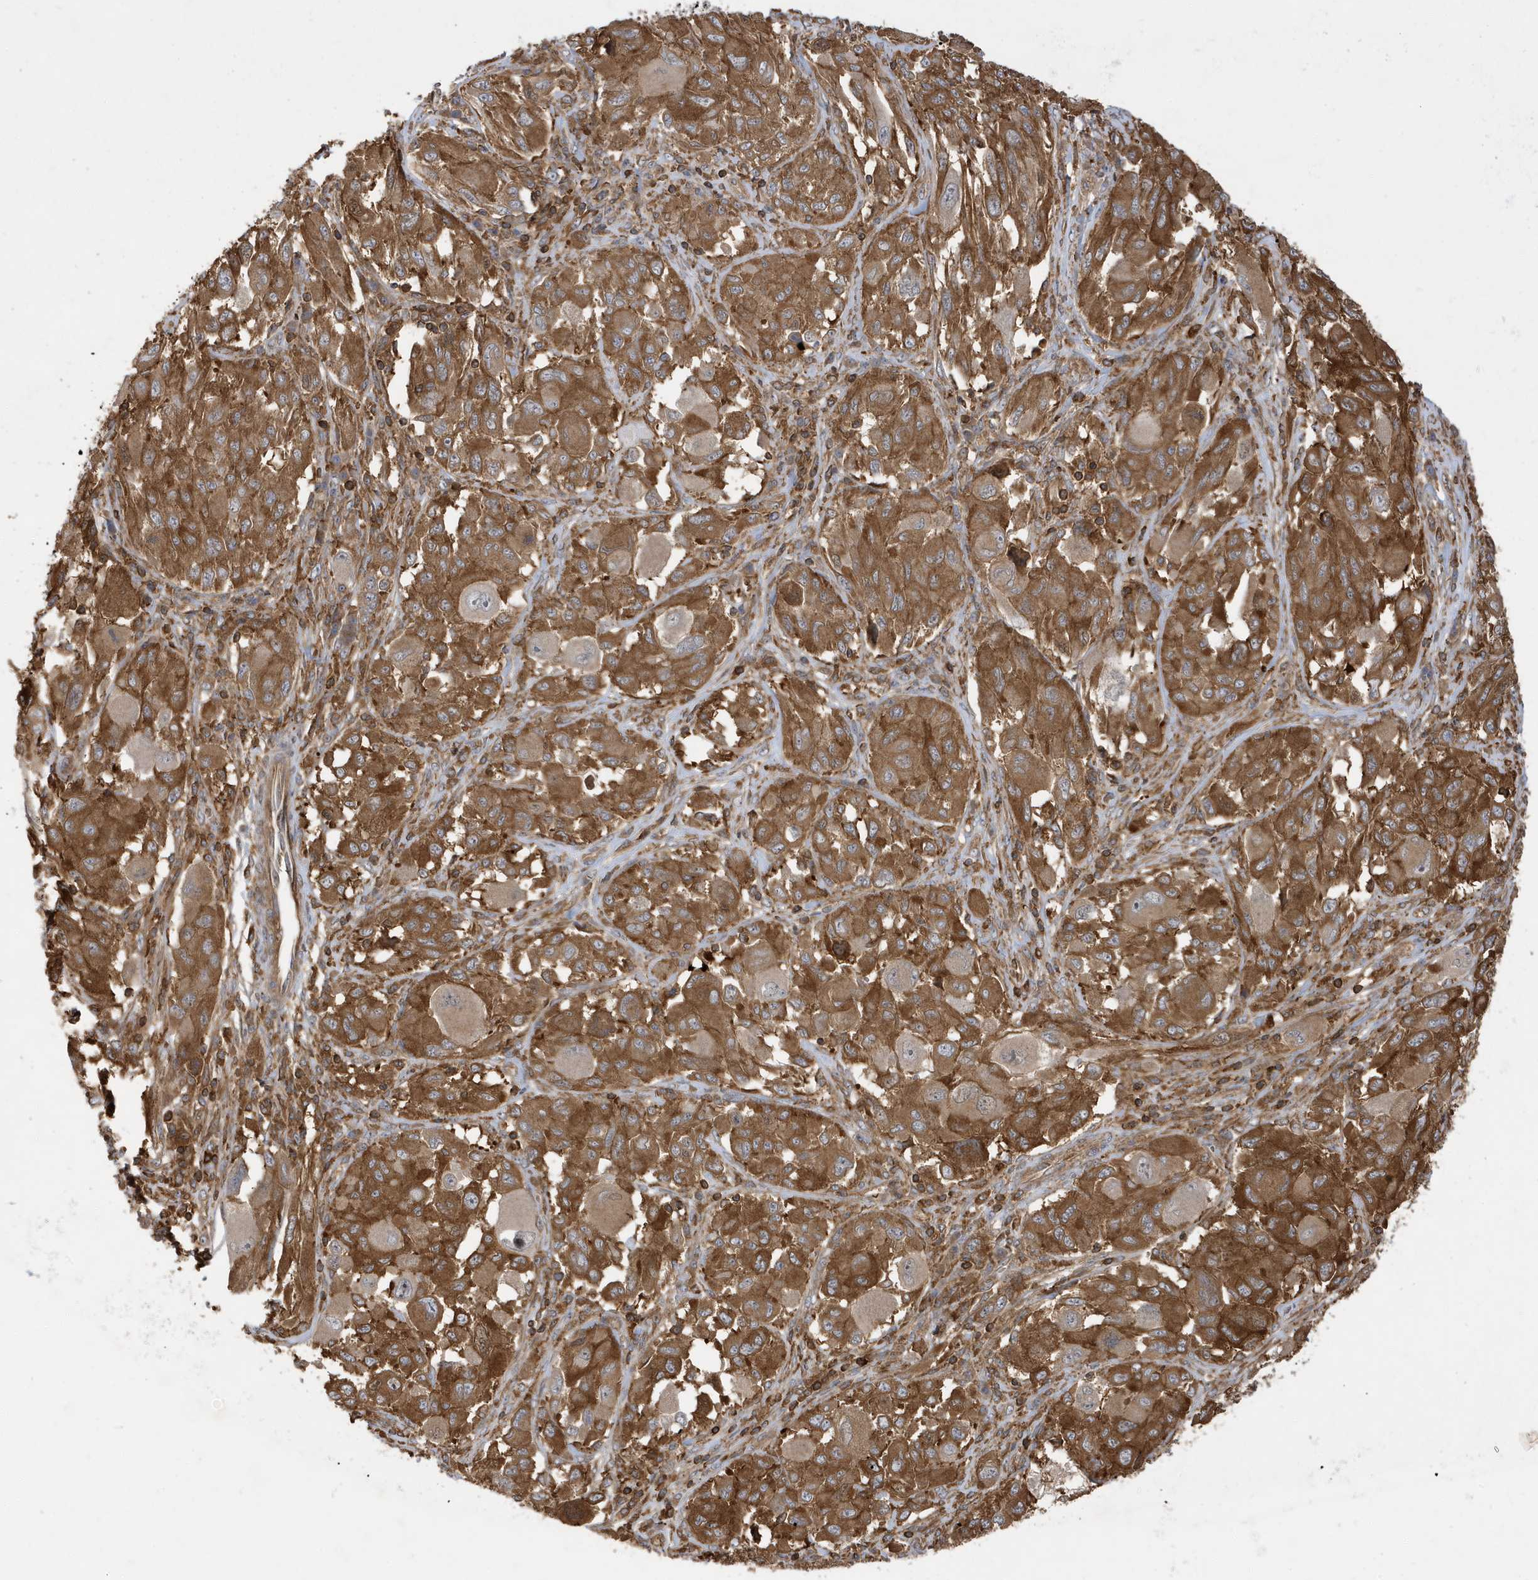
{"staining": {"intensity": "strong", "quantity": ">75%", "location": "cytoplasmic/membranous"}, "tissue": "melanoma", "cell_type": "Tumor cells", "image_type": "cancer", "snomed": [{"axis": "morphology", "description": "Malignant melanoma, NOS"}, {"axis": "topography", "description": "Skin"}], "caption": "About >75% of tumor cells in malignant melanoma exhibit strong cytoplasmic/membranous protein expression as visualized by brown immunohistochemical staining.", "gene": "LAPTM4A", "patient": {"sex": "female", "age": 91}}